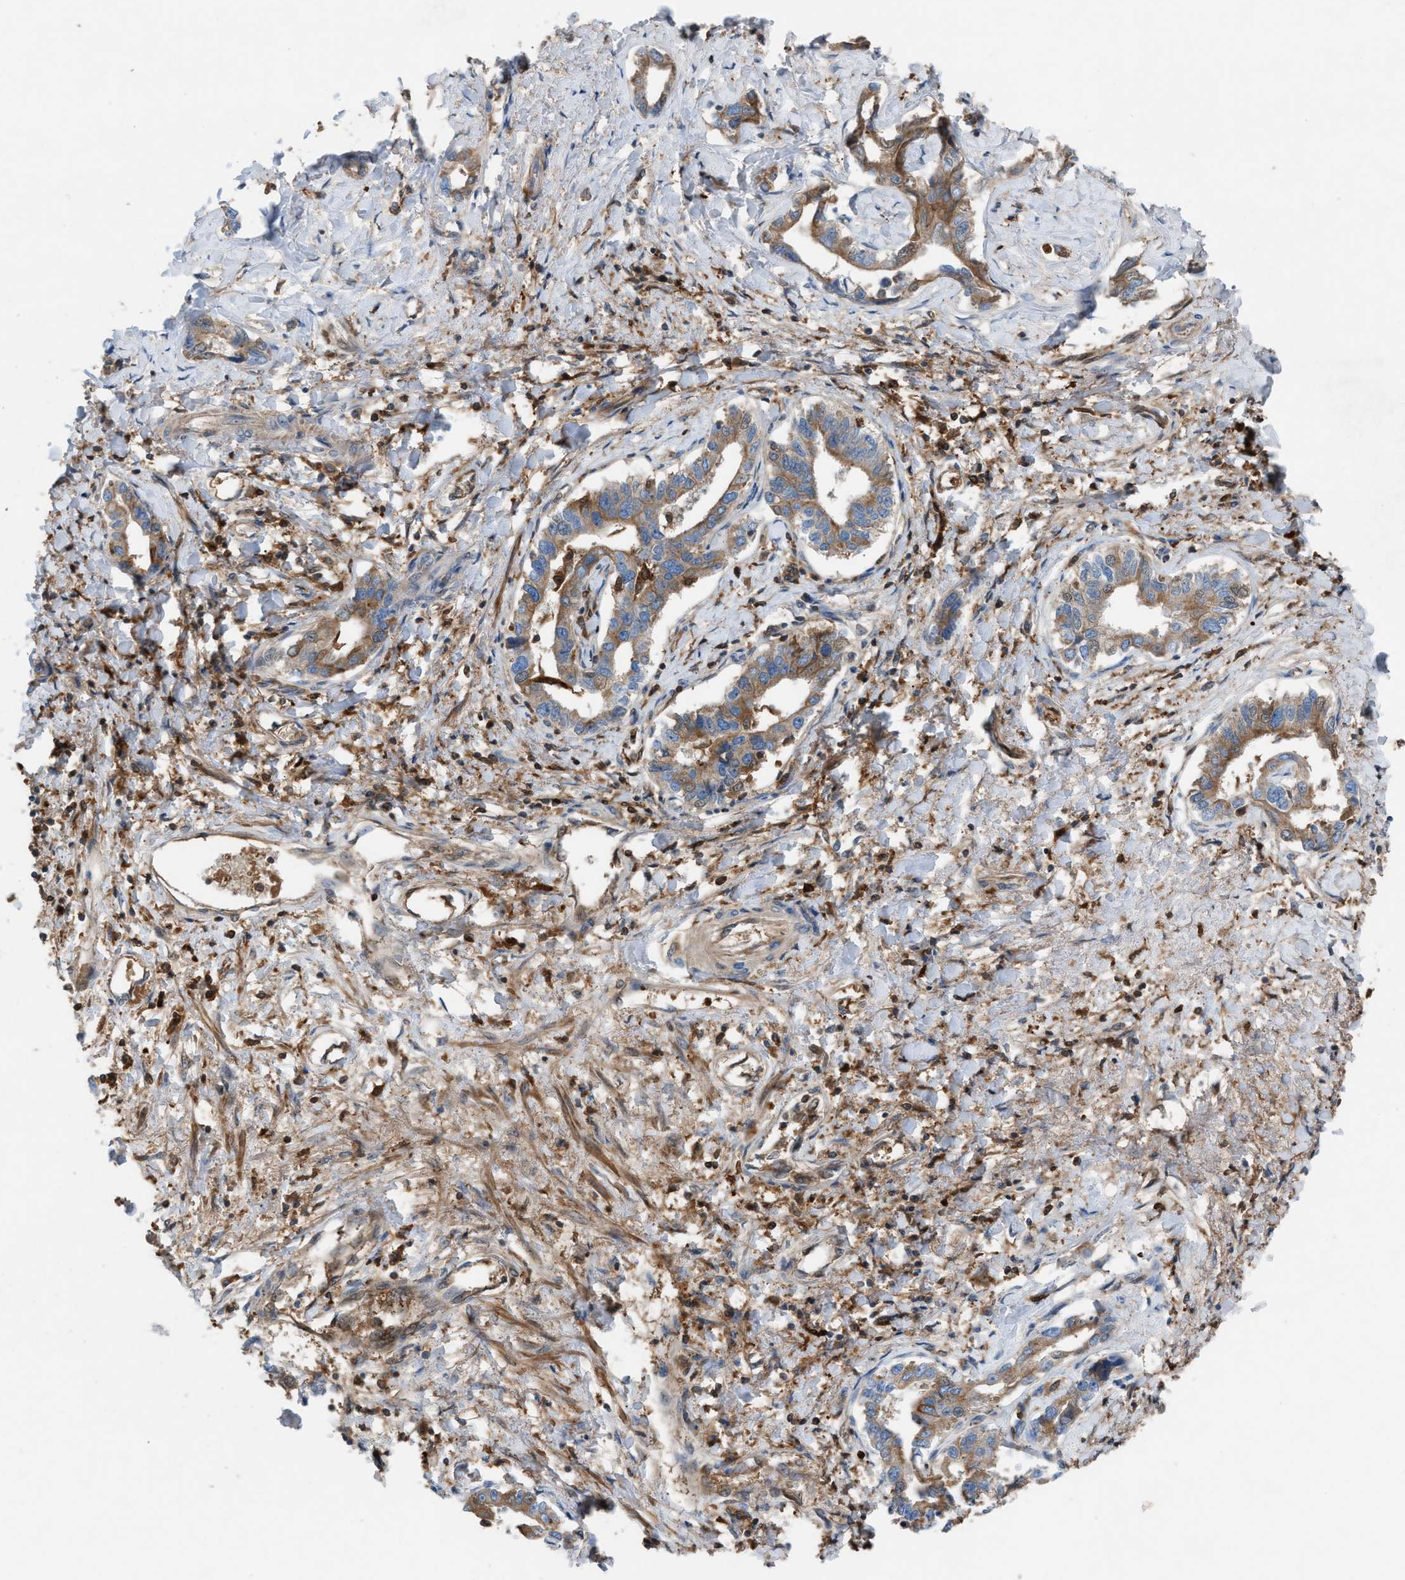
{"staining": {"intensity": "moderate", "quantity": "25%-75%", "location": "cytoplasmic/membranous"}, "tissue": "liver cancer", "cell_type": "Tumor cells", "image_type": "cancer", "snomed": [{"axis": "morphology", "description": "Cholangiocarcinoma"}, {"axis": "topography", "description": "Liver"}], "caption": "Moderate cytoplasmic/membranous protein positivity is appreciated in about 25%-75% of tumor cells in liver cancer (cholangiocarcinoma). The staining was performed using DAB (3,3'-diaminobenzidine) to visualize the protein expression in brown, while the nuclei were stained in blue with hematoxylin (Magnification: 20x).", "gene": "TPK1", "patient": {"sex": "male", "age": 59}}